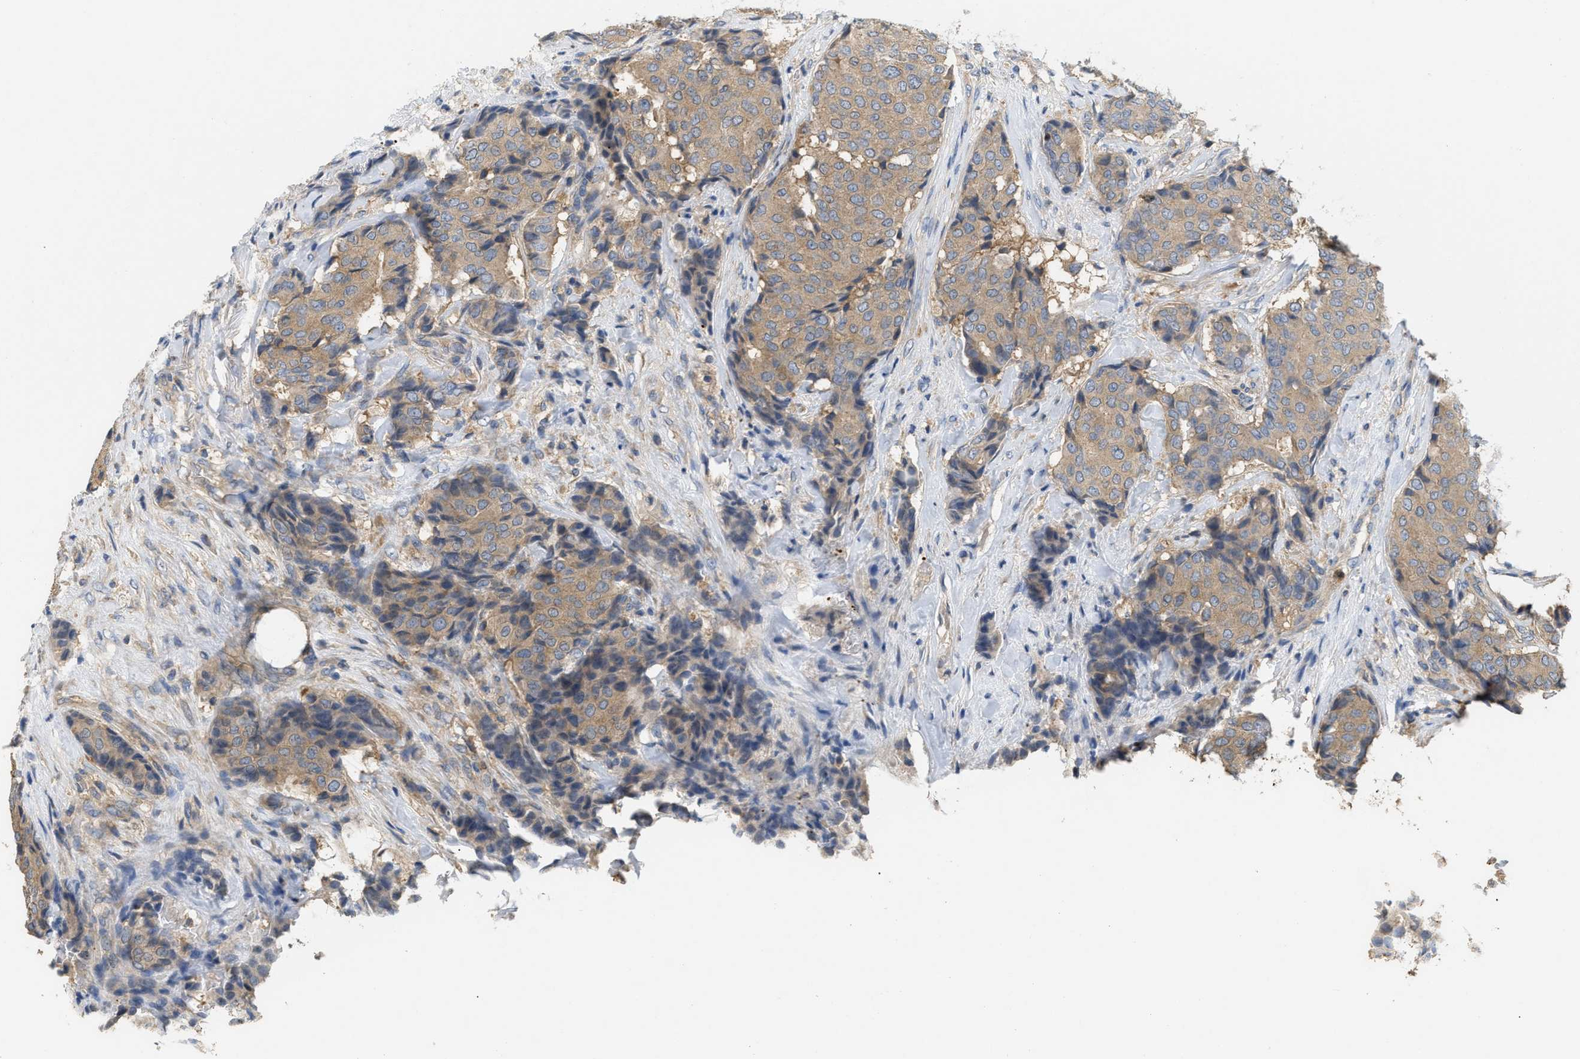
{"staining": {"intensity": "weak", "quantity": ">75%", "location": "cytoplasmic/membranous"}, "tissue": "breast cancer", "cell_type": "Tumor cells", "image_type": "cancer", "snomed": [{"axis": "morphology", "description": "Duct carcinoma"}, {"axis": "topography", "description": "Breast"}], "caption": "The histopathology image exhibits a brown stain indicating the presence of a protein in the cytoplasmic/membranous of tumor cells in breast cancer.", "gene": "RNF216", "patient": {"sex": "female", "age": 75}}